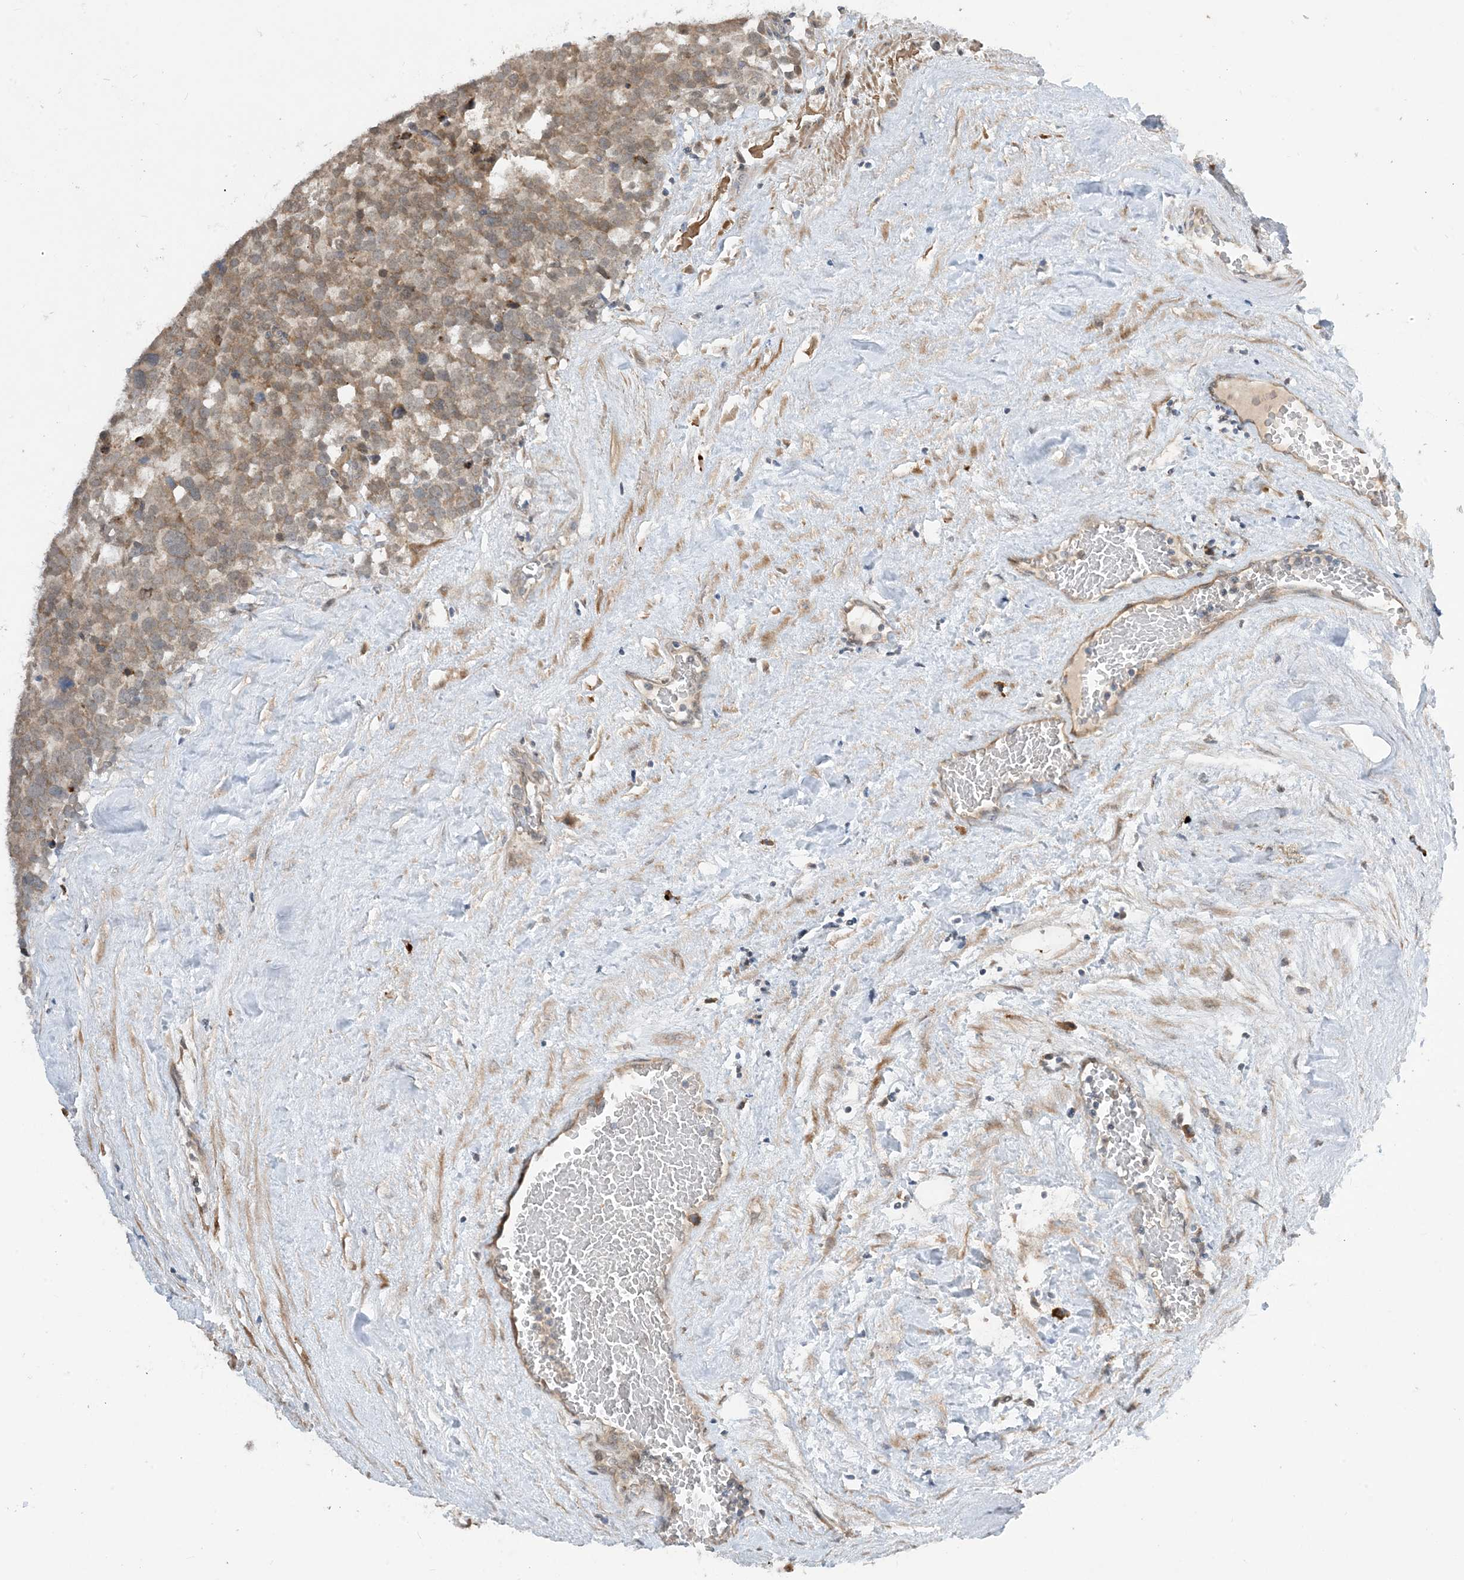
{"staining": {"intensity": "weak", "quantity": ">75%", "location": "cytoplasmic/membranous"}, "tissue": "testis cancer", "cell_type": "Tumor cells", "image_type": "cancer", "snomed": [{"axis": "morphology", "description": "Seminoma, NOS"}, {"axis": "topography", "description": "Testis"}], "caption": "Immunohistochemistry staining of testis cancer, which reveals low levels of weak cytoplasmic/membranous staining in about >75% of tumor cells indicating weak cytoplasmic/membranous protein expression. The staining was performed using DAB (brown) for protein detection and nuclei were counterstained in hematoxylin (blue).", "gene": "PHOSPHO2", "patient": {"sex": "male", "age": 71}}